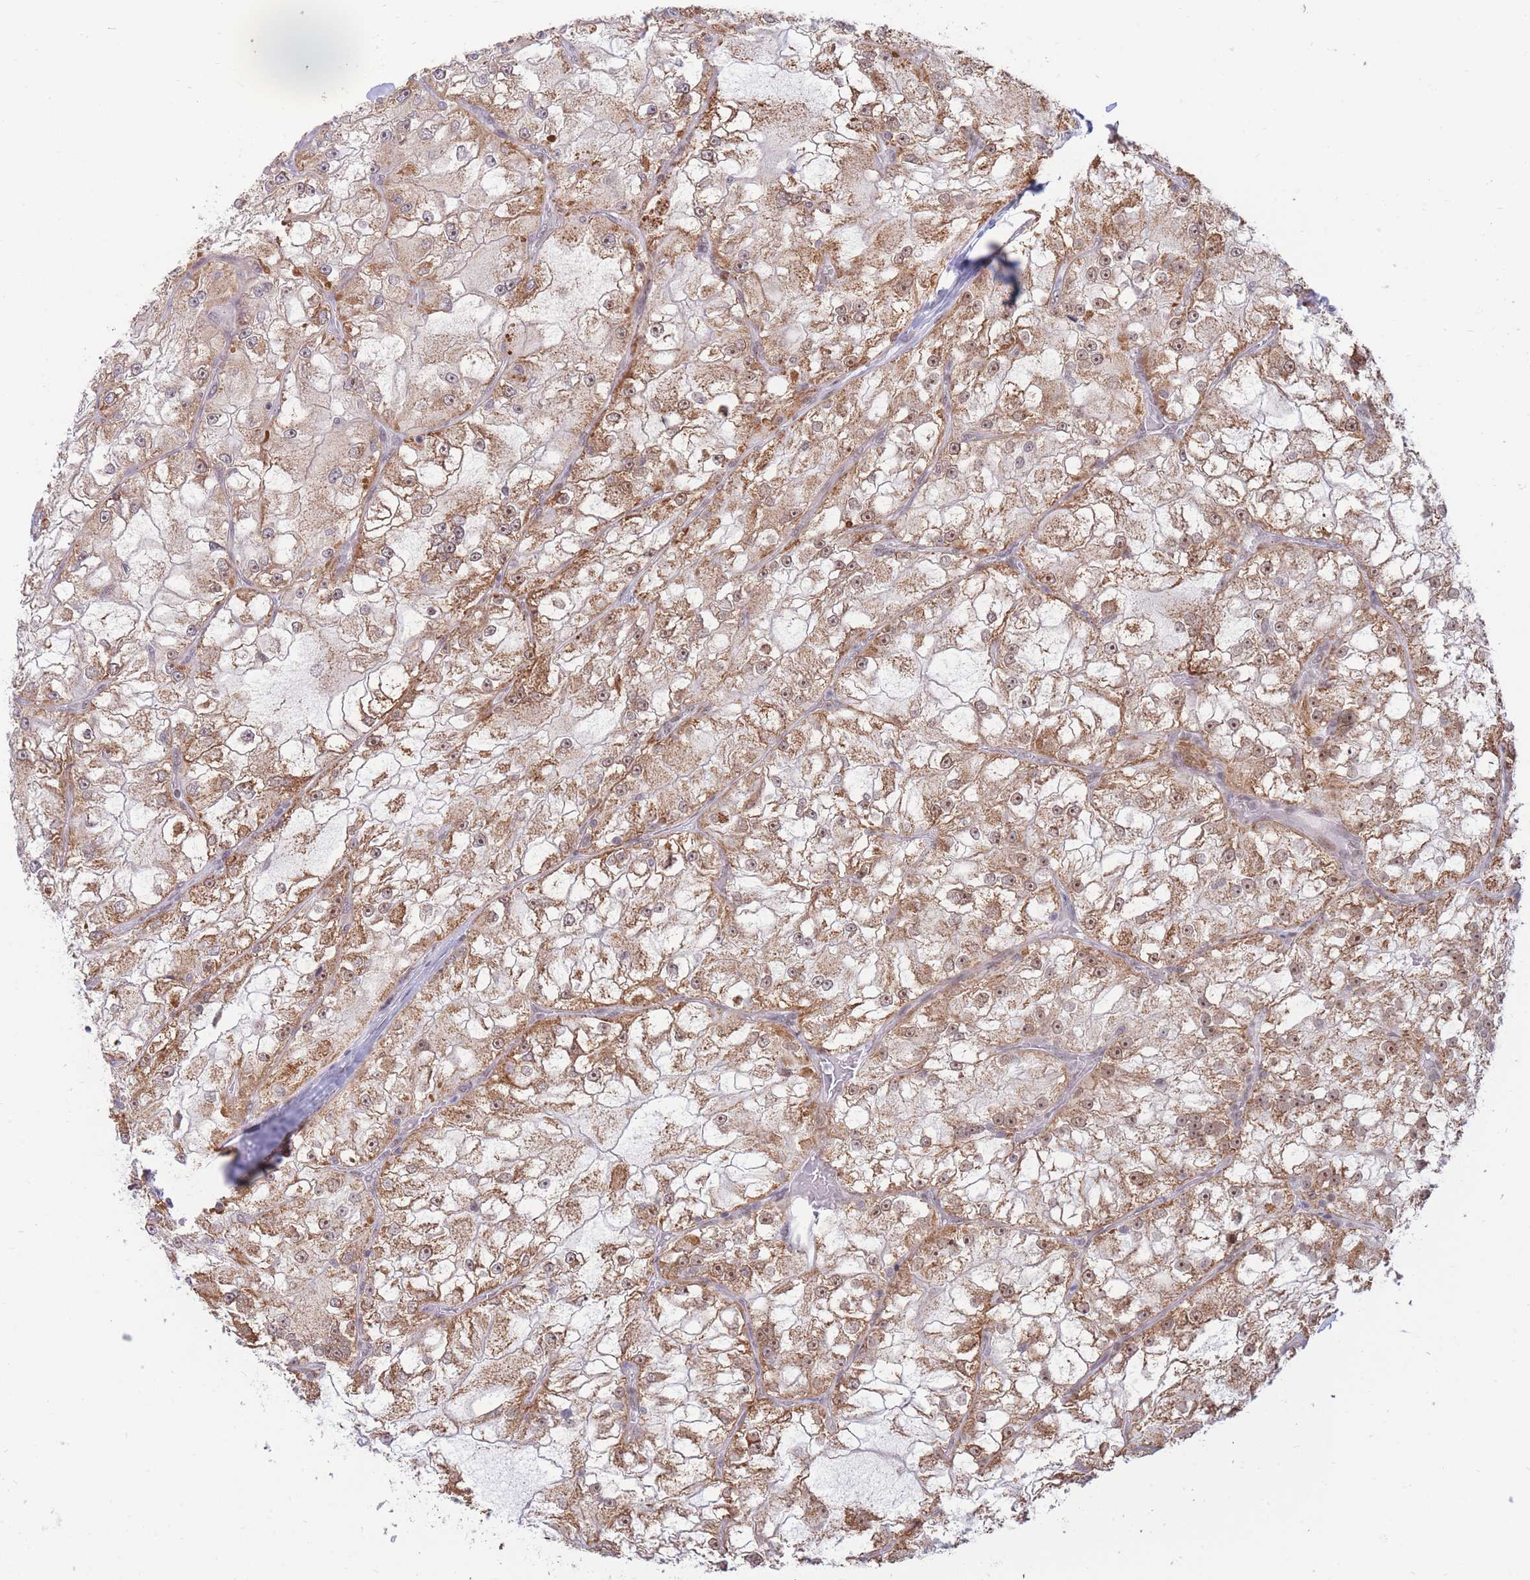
{"staining": {"intensity": "moderate", "quantity": "25%-75%", "location": "cytoplasmic/membranous,nuclear"}, "tissue": "renal cancer", "cell_type": "Tumor cells", "image_type": "cancer", "snomed": [{"axis": "morphology", "description": "Adenocarcinoma, NOS"}, {"axis": "topography", "description": "Kidney"}], "caption": "The image displays immunohistochemical staining of renal adenocarcinoma. There is moderate cytoplasmic/membranous and nuclear staining is identified in approximately 25%-75% of tumor cells.", "gene": "TARBP2", "patient": {"sex": "female", "age": 72}}